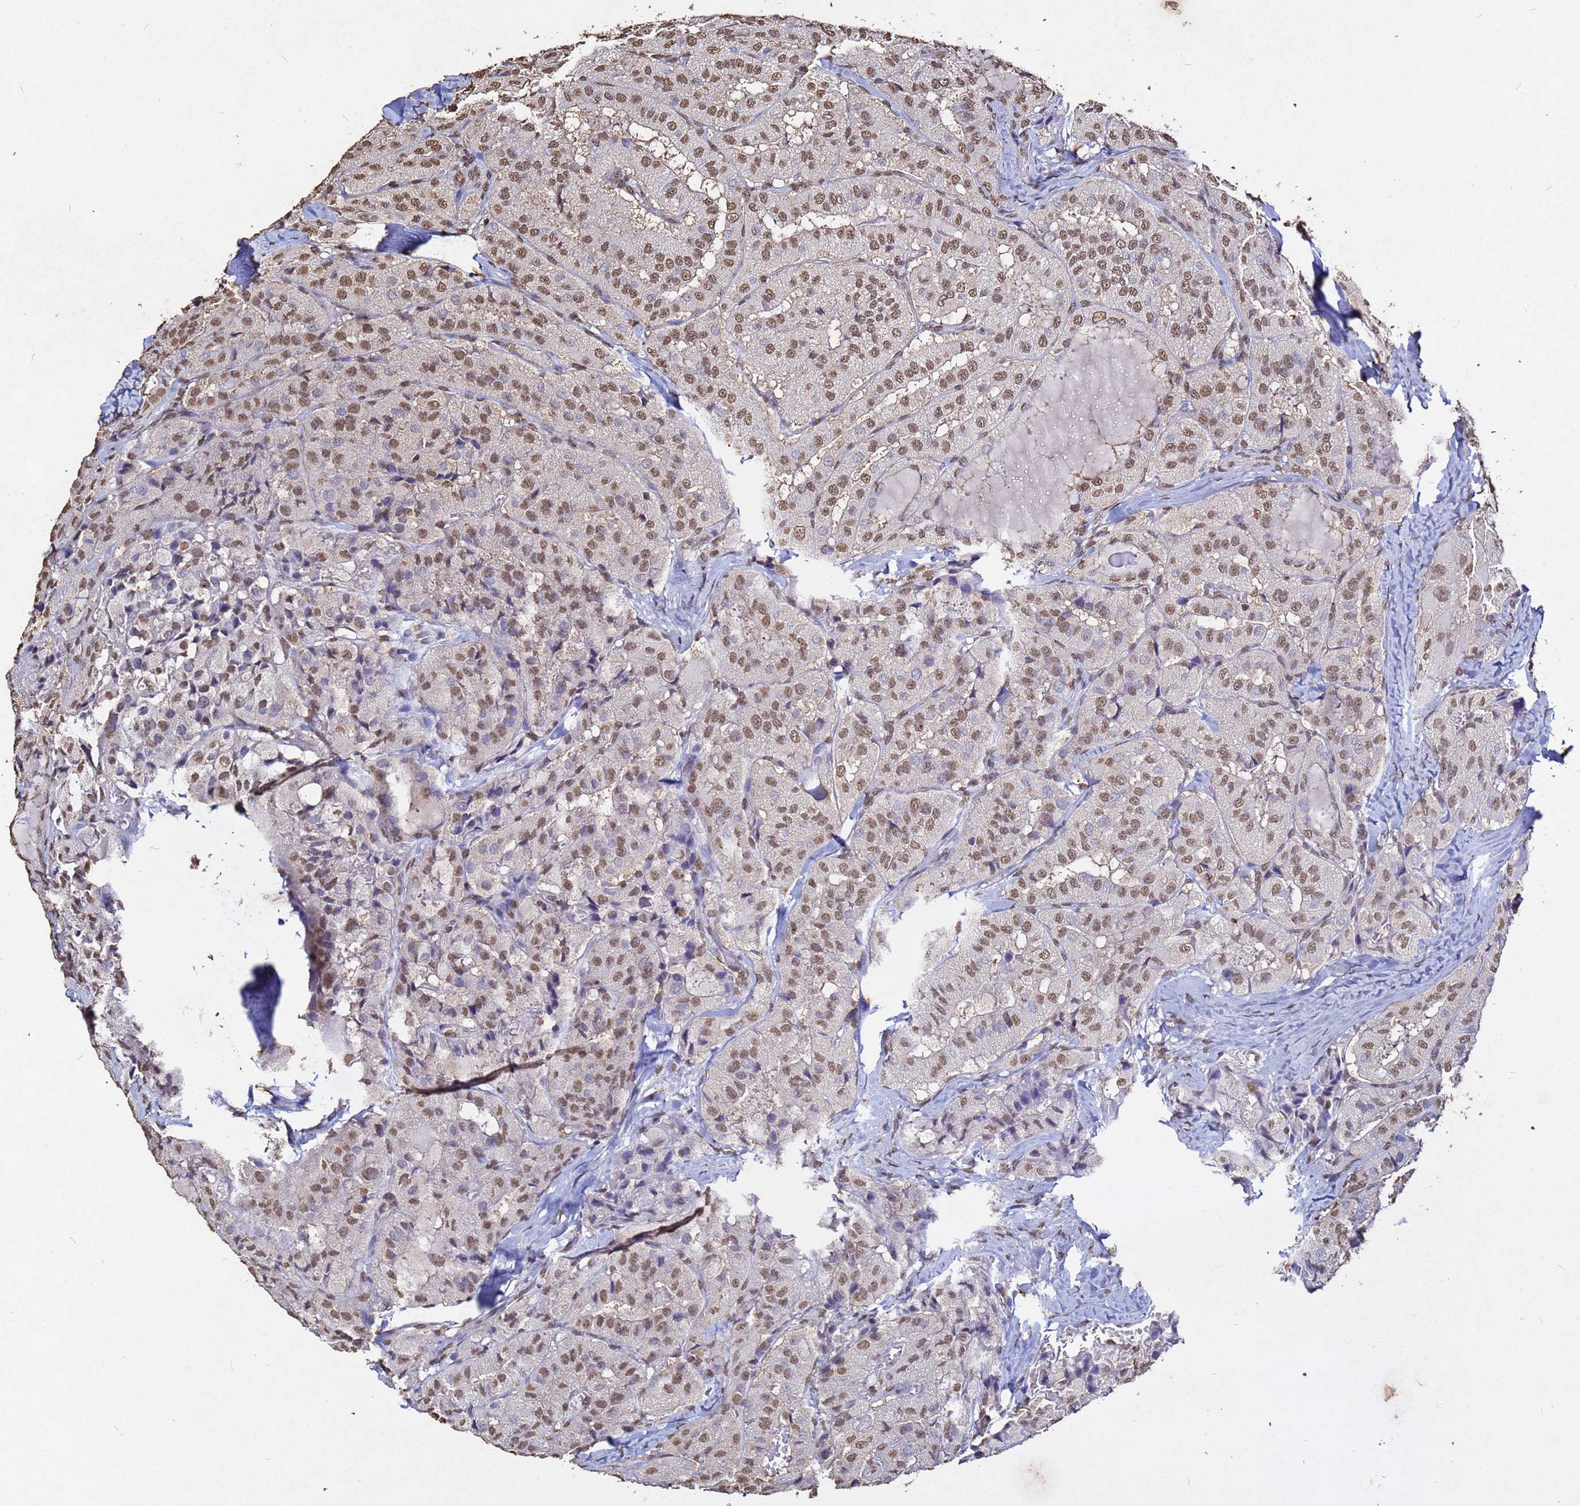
{"staining": {"intensity": "moderate", "quantity": ">75%", "location": "nuclear"}, "tissue": "thyroid cancer", "cell_type": "Tumor cells", "image_type": "cancer", "snomed": [{"axis": "morphology", "description": "Normal tissue, NOS"}, {"axis": "morphology", "description": "Papillary adenocarcinoma, NOS"}, {"axis": "topography", "description": "Thyroid gland"}], "caption": "A micrograph of human thyroid cancer (papillary adenocarcinoma) stained for a protein displays moderate nuclear brown staining in tumor cells.", "gene": "MYOCD", "patient": {"sex": "female", "age": 59}}